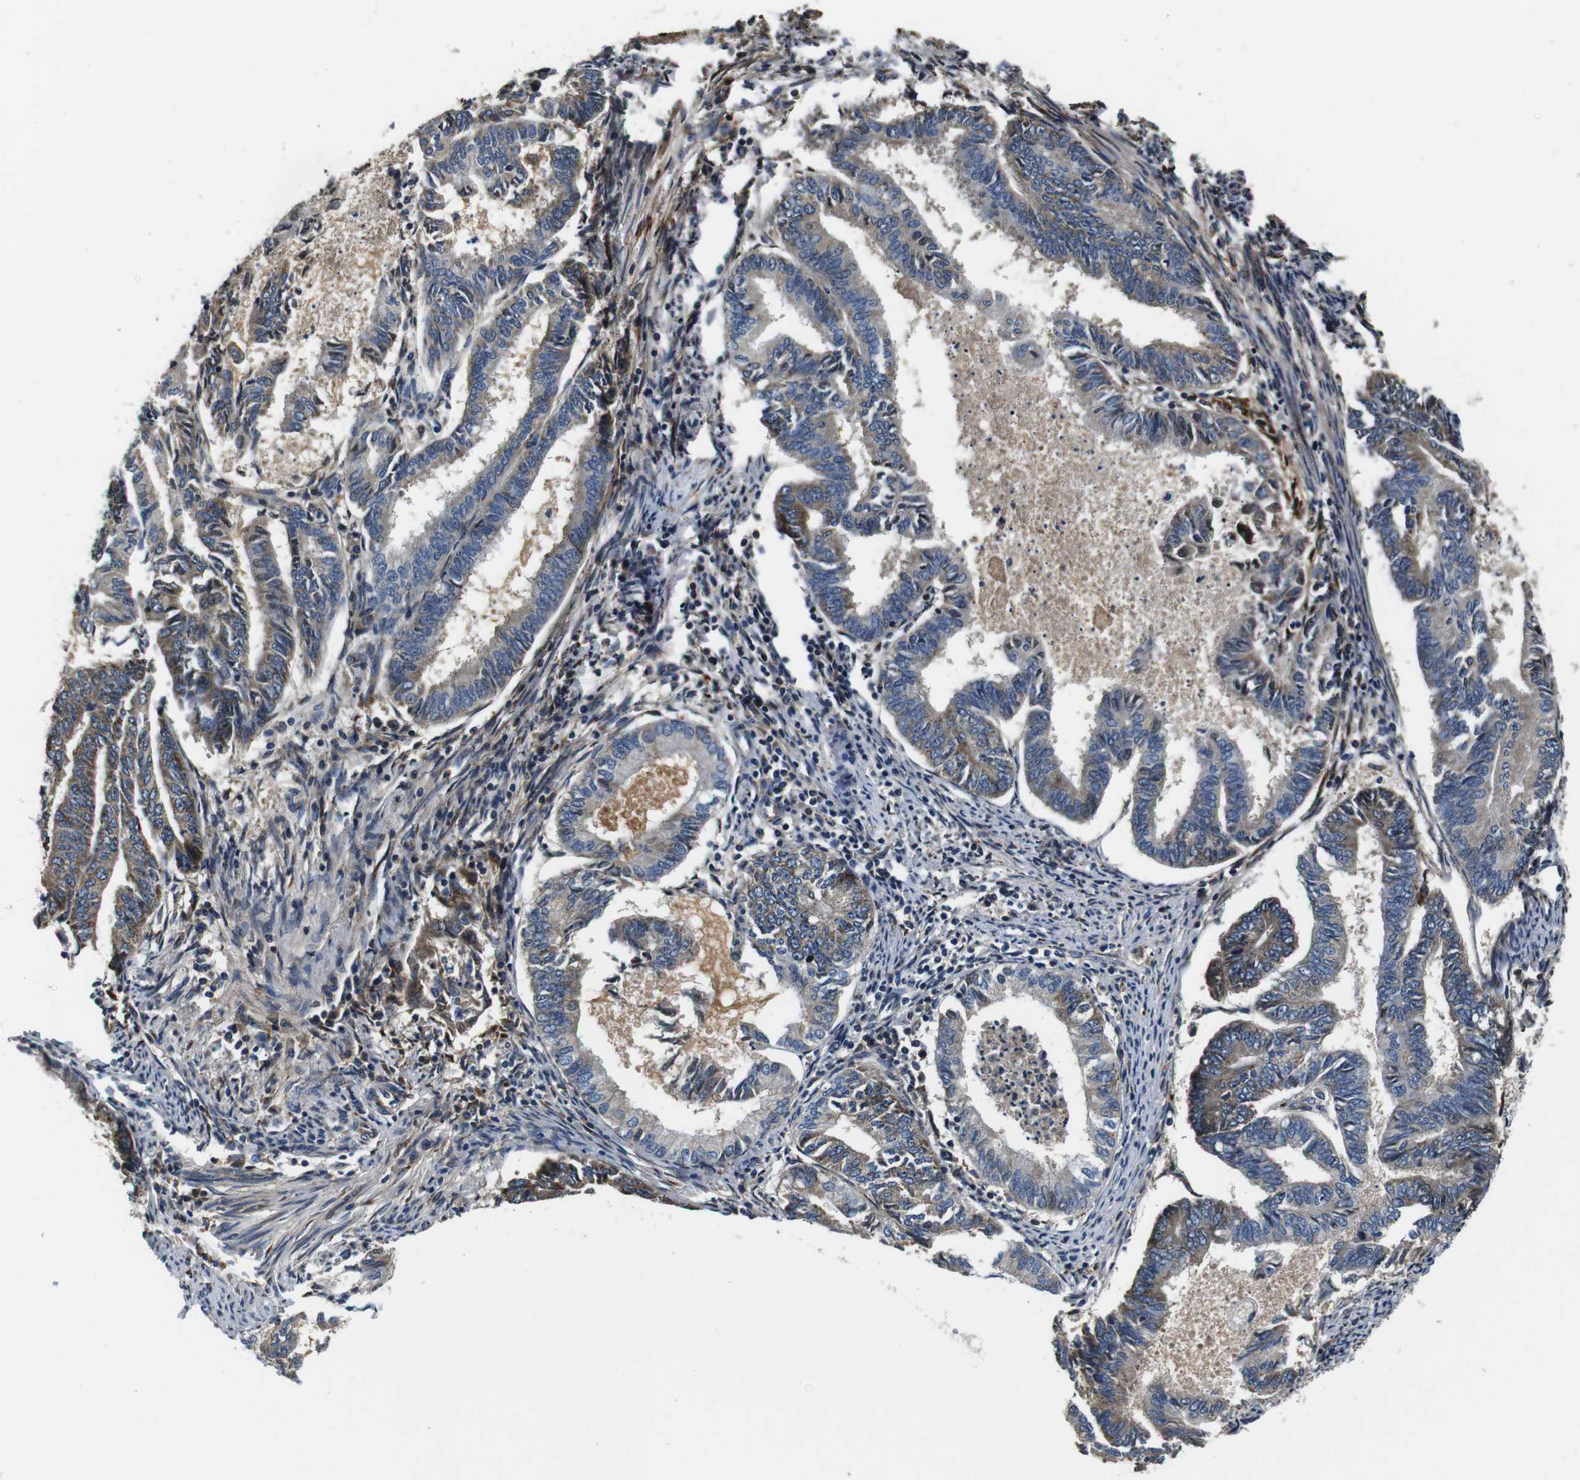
{"staining": {"intensity": "weak", "quantity": "25%-75%", "location": "cytoplasmic/membranous"}, "tissue": "endometrial cancer", "cell_type": "Tumor cells", "image_type": "cancer", "snomed": [{"axis": "morphology", "description": "Adenocarcinoma, NOS"}, {"axis": "topography", "description": "Endometrium"}], "caption": "Human endometrial adenocarcinoma stained for a protein (brown) displays weak cytoplasmic/membranous positive expression in about 25%-75% of tumor cells.", "gene": "COL1A1", "patient": {"sex": "female", "age": 86}}